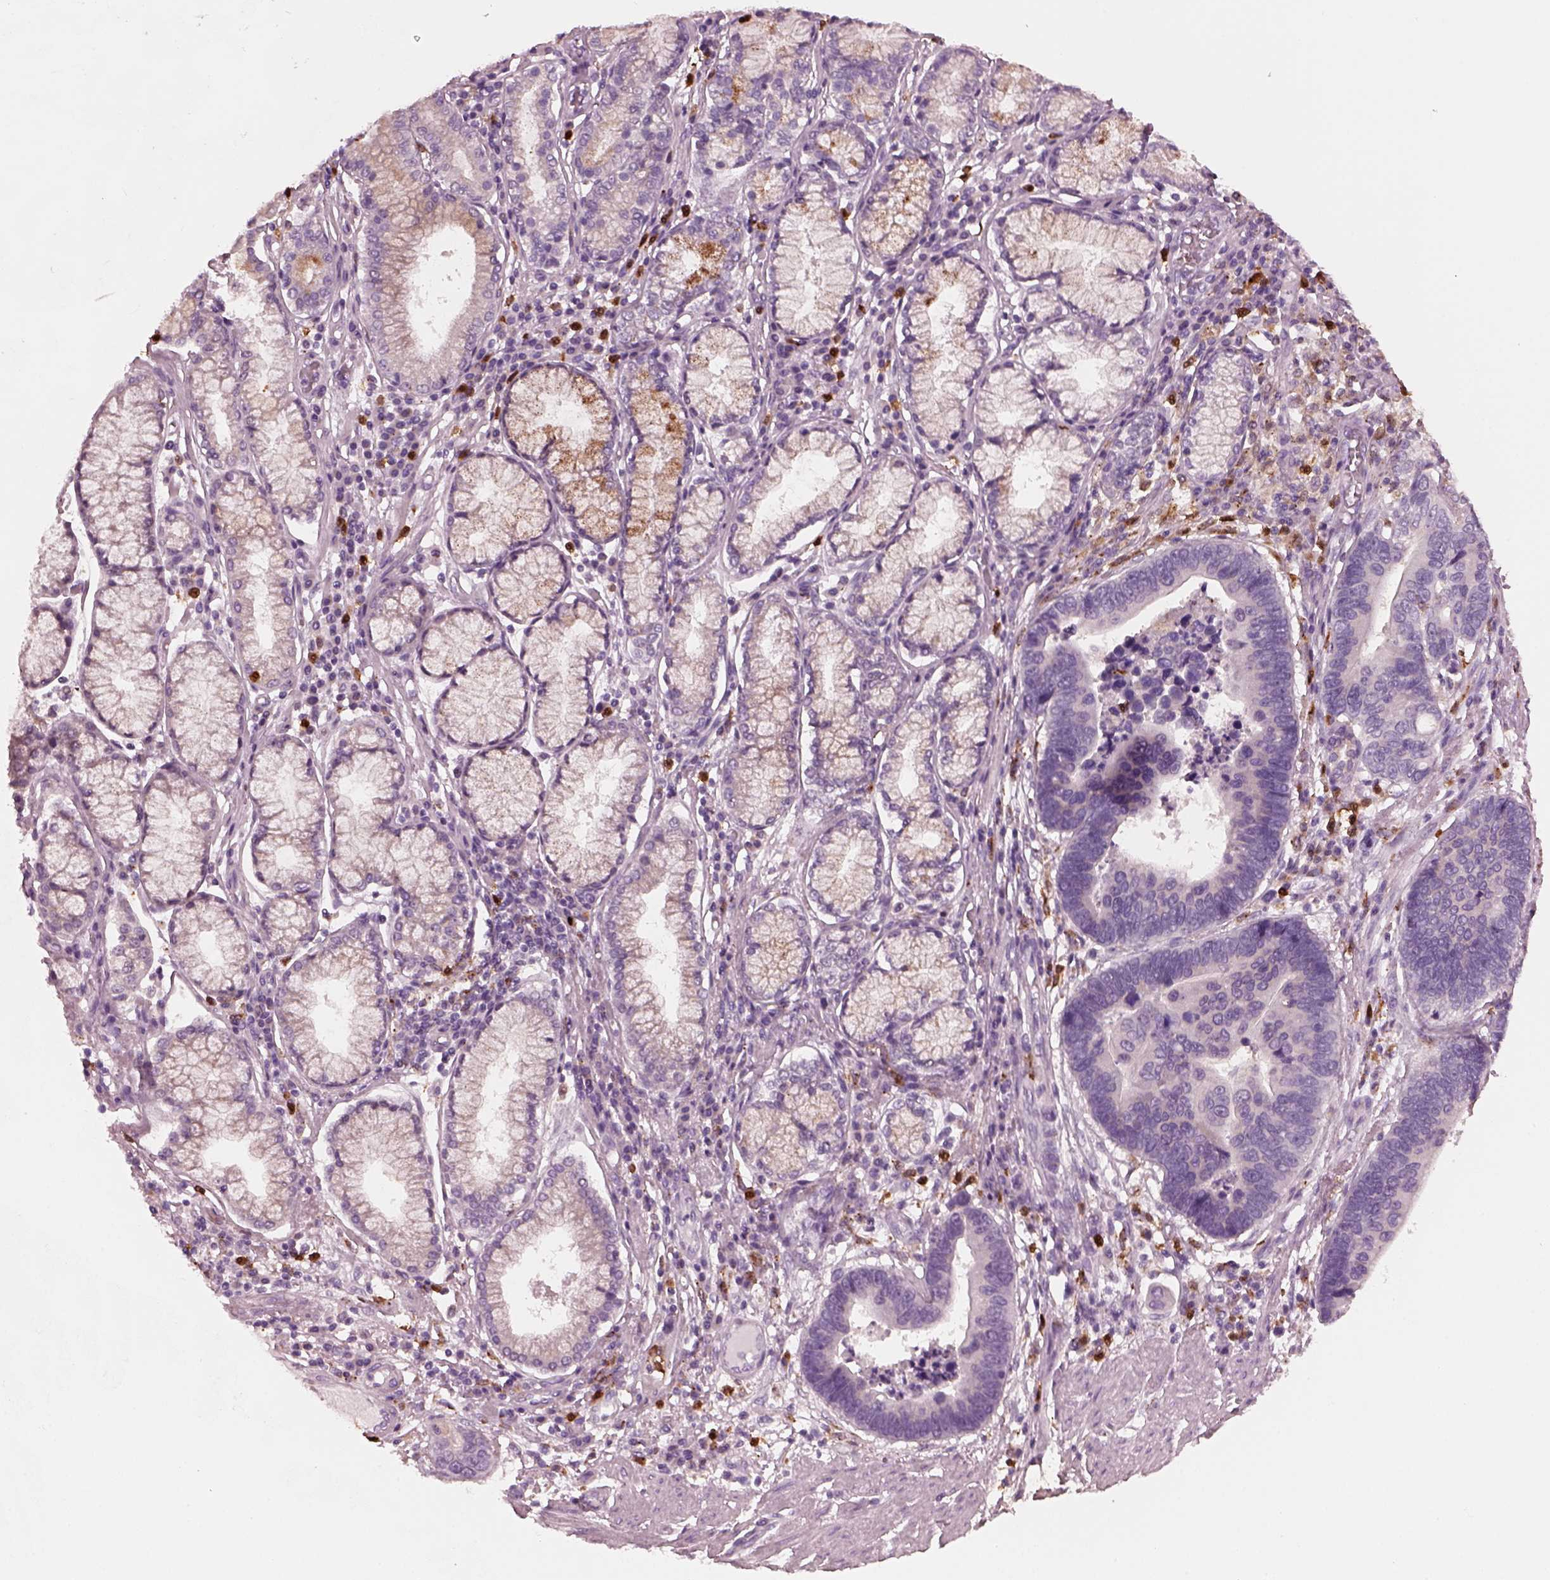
{"staining": {"intensity": "negative", "quantity": "none", "location": "none"}, "tissue": "stomach cancer", "cell_type": "Tumor cells", "image_type": "cancer", "snomed": [{"axis": "morphology", "description": "Adenocarcinoma, NOS"}, {"axis": "topography", "description": "Stomach"}], "caption": "This is an immunohistochemistry histopathology image of adenocarcinoma (stomach). There is no staining in tumor cells.", "gene": "SLAMF8", "patient": {"sex": "male", "age": 84}}